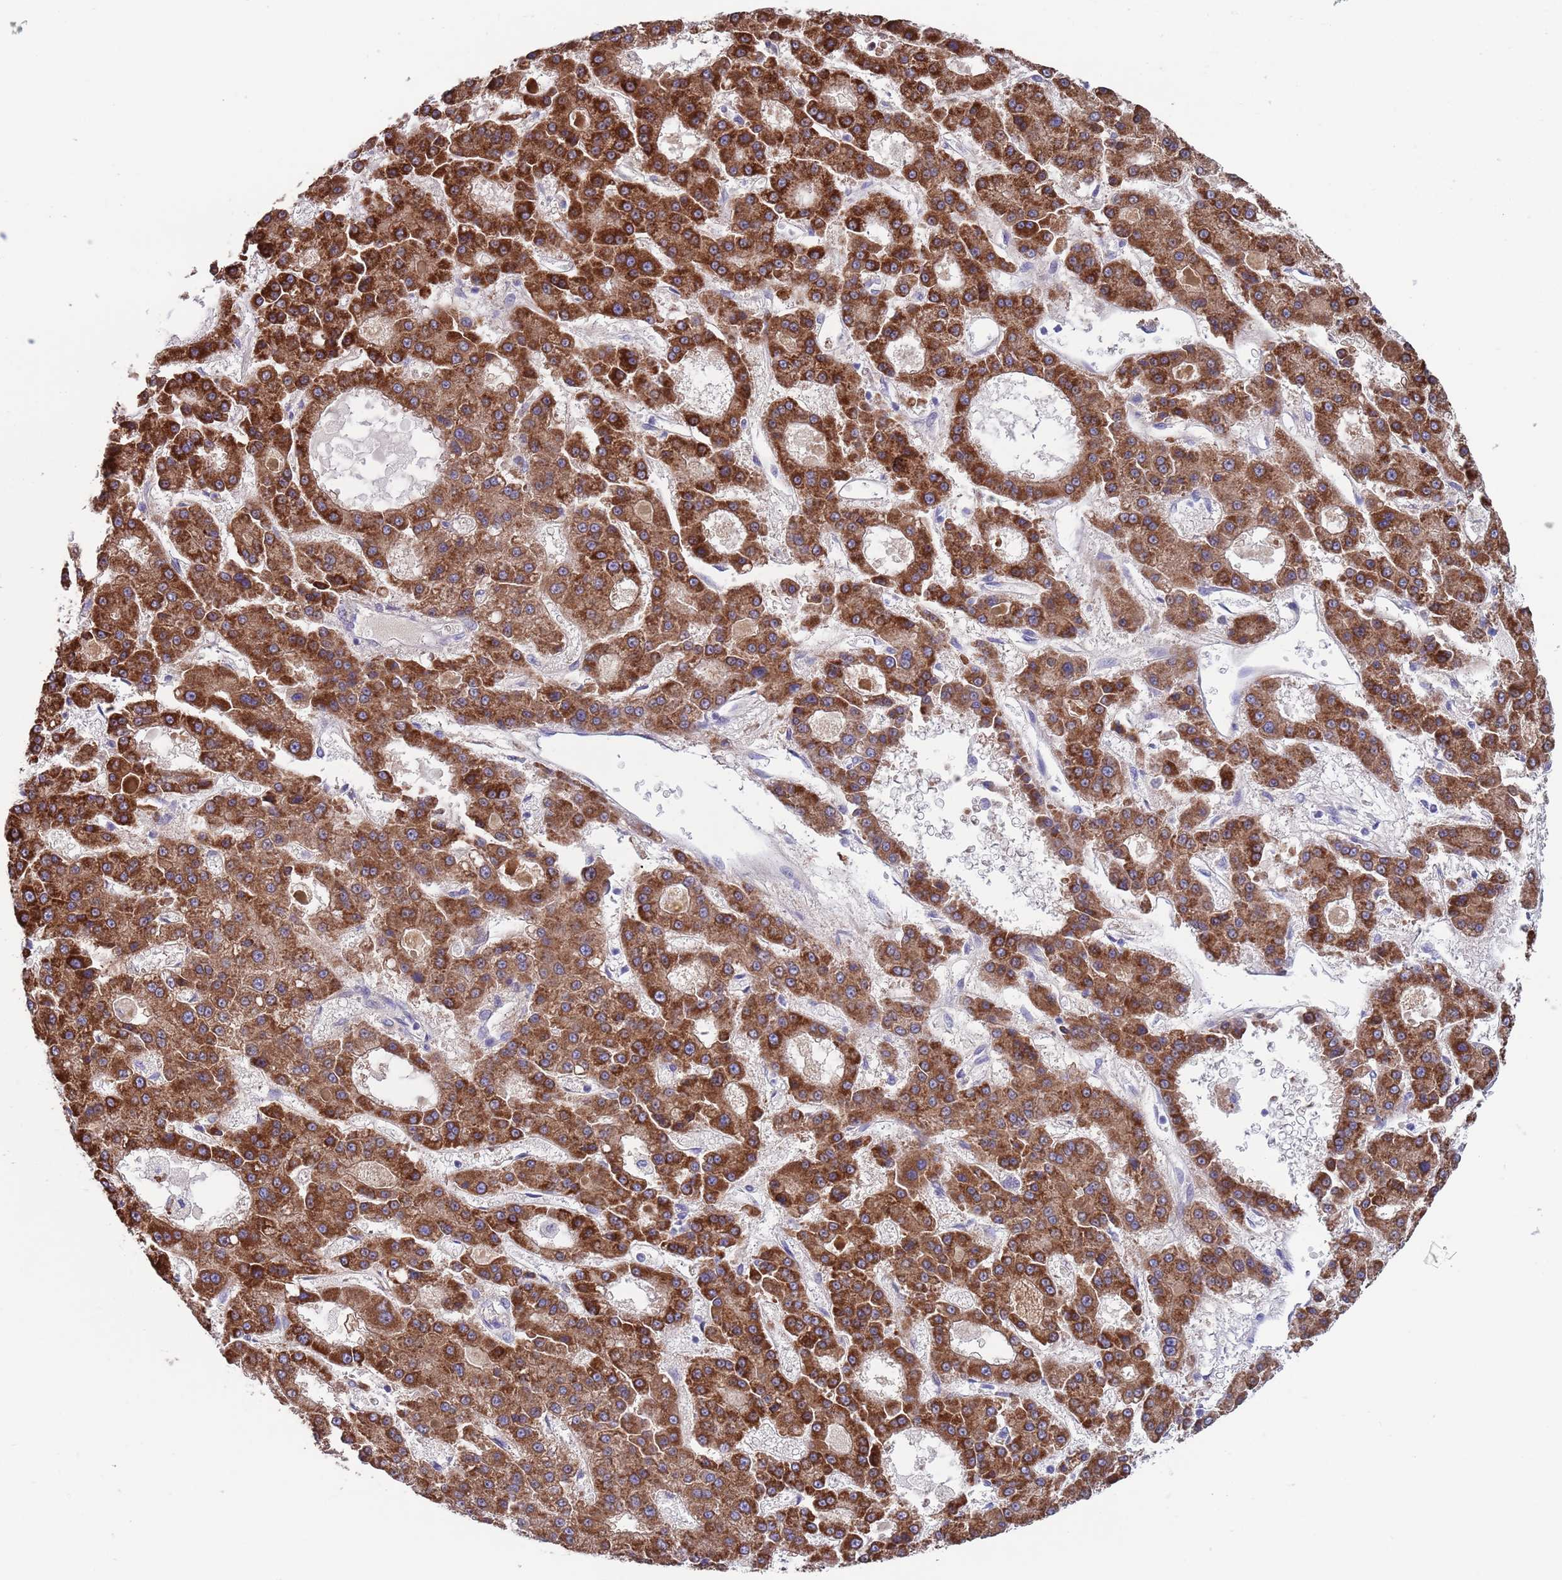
{"staining": {"intensity": "strong", "quantity": ">75%", "location": "cytoplasmic/membranous"}, "tissue": "liver cancer", "cell_type": "Tumor cells", "image_type": "cancer", "snomed": [{"axis": "morphology", "description": "Carcinoma, Hepatocellular, NOS"}, {"axis": "topography", "description": "Liver"}], "caption": "An IHC image of tumor tissue is shown. Protein staining in brown highlights strong cytoplasmic/membranous positivity in liver cancer (hepatocellular carcinoma) within tumor cells. The staining was performed using DAB (3,3'-diaminobenzidine) to visualize the protein expression in brown, while the nuclei were stained in blue with hematoxylin (Magnification: 20x).", "gene": "SPIRE2", "patient": {"sex": "male", "age": 70}}